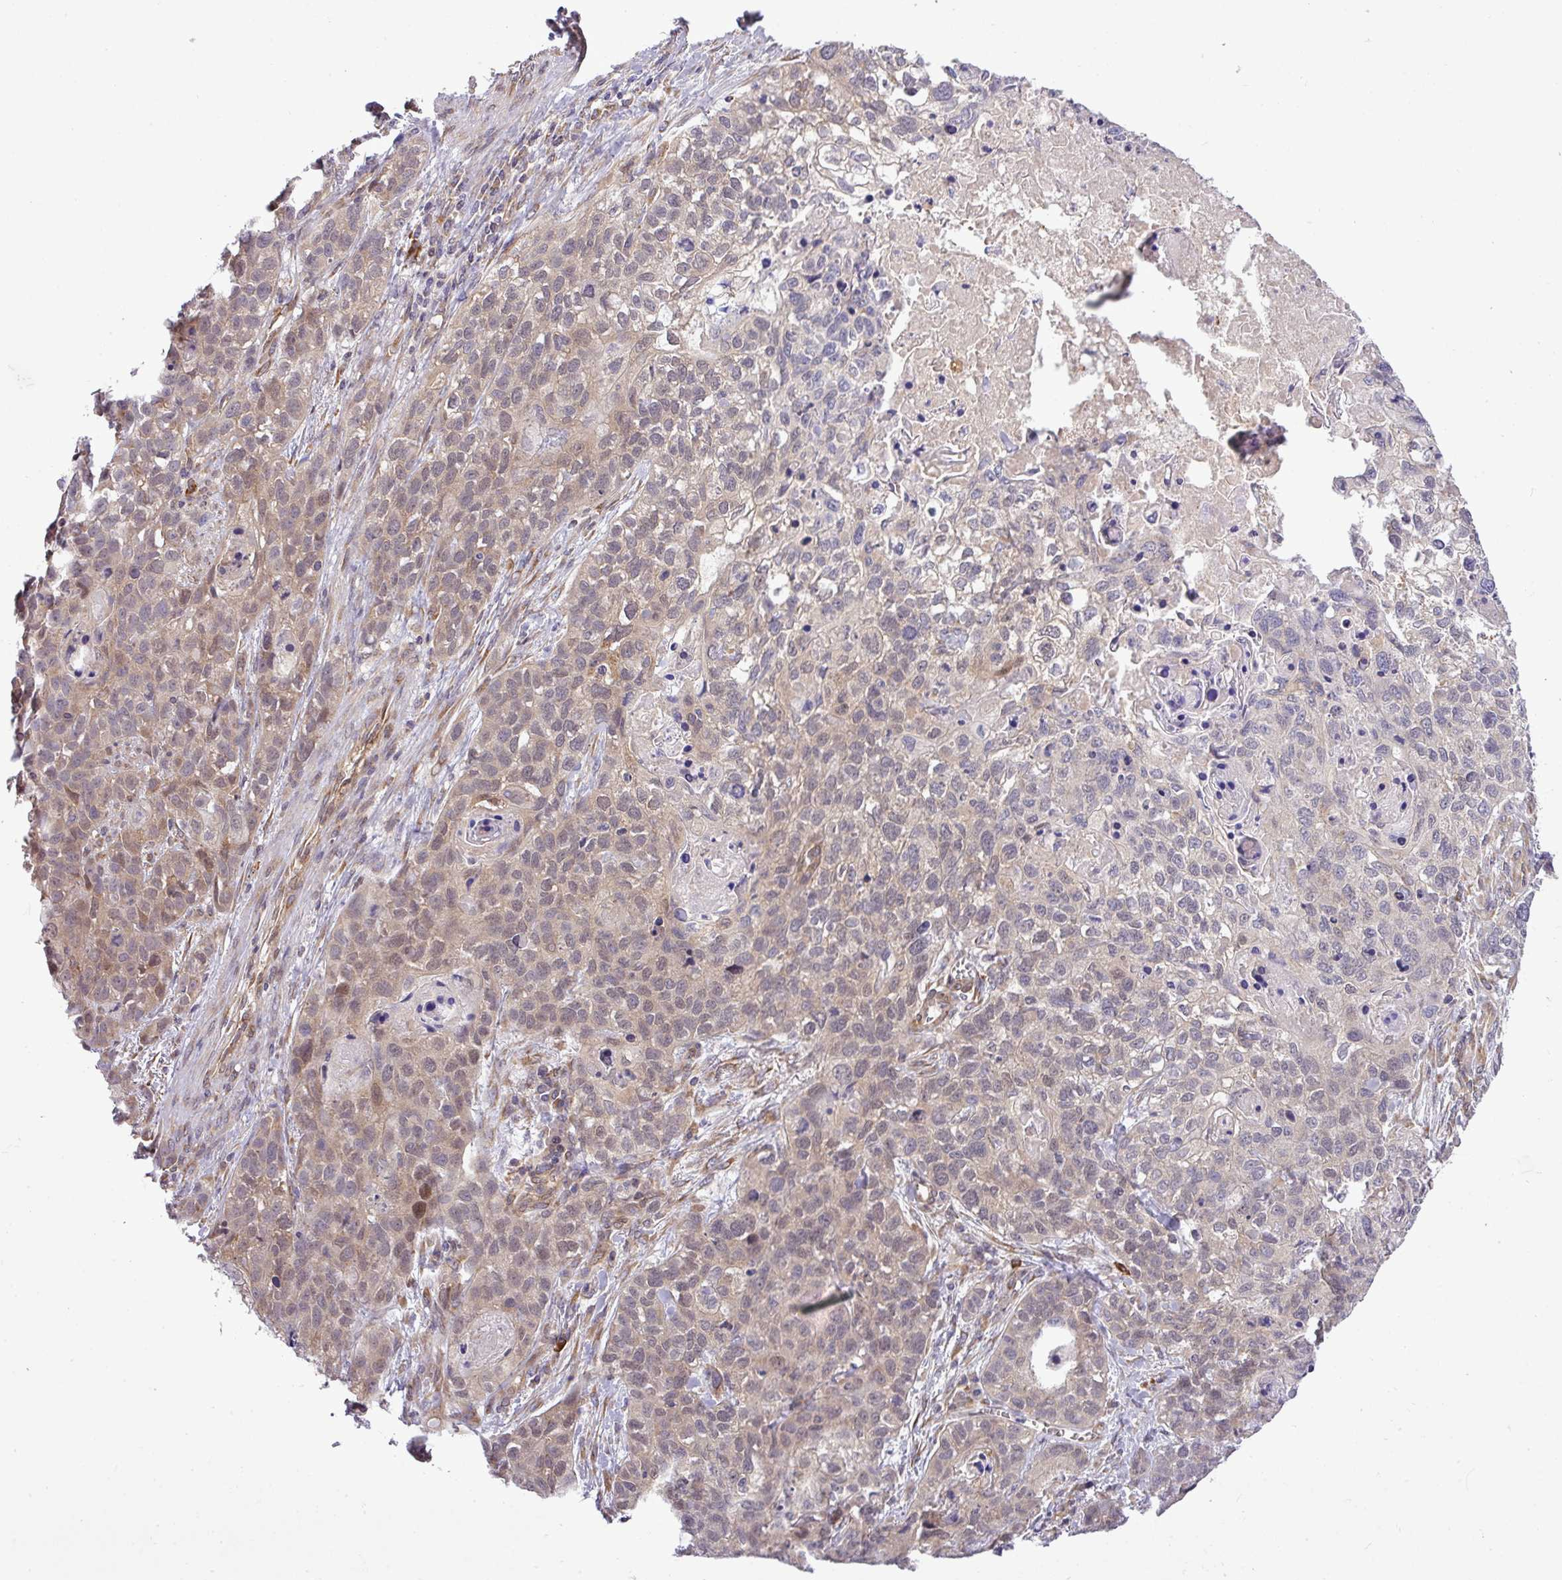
{"staining": {"intensity": "weak", "quantity": "<25%", "location": "nuclear"}, "tissue": "lung cancer", "cell_type": "Tumor cells", "image_type": "cancer", "snomed": [{"axis": "morphology", "description": "Squamous cell carcinoma, NOS"}, {"axis": "topography", "description": "Lung"}], "caption": "An immunohistochemistry photomicrograph of squamous cell carcinoma (lung) is shown. There is no staining in tumor cells of squamous cell carcinoma (lung).", "gene": "FAM222B", "patient": {"sex": "male", "age": 74}}